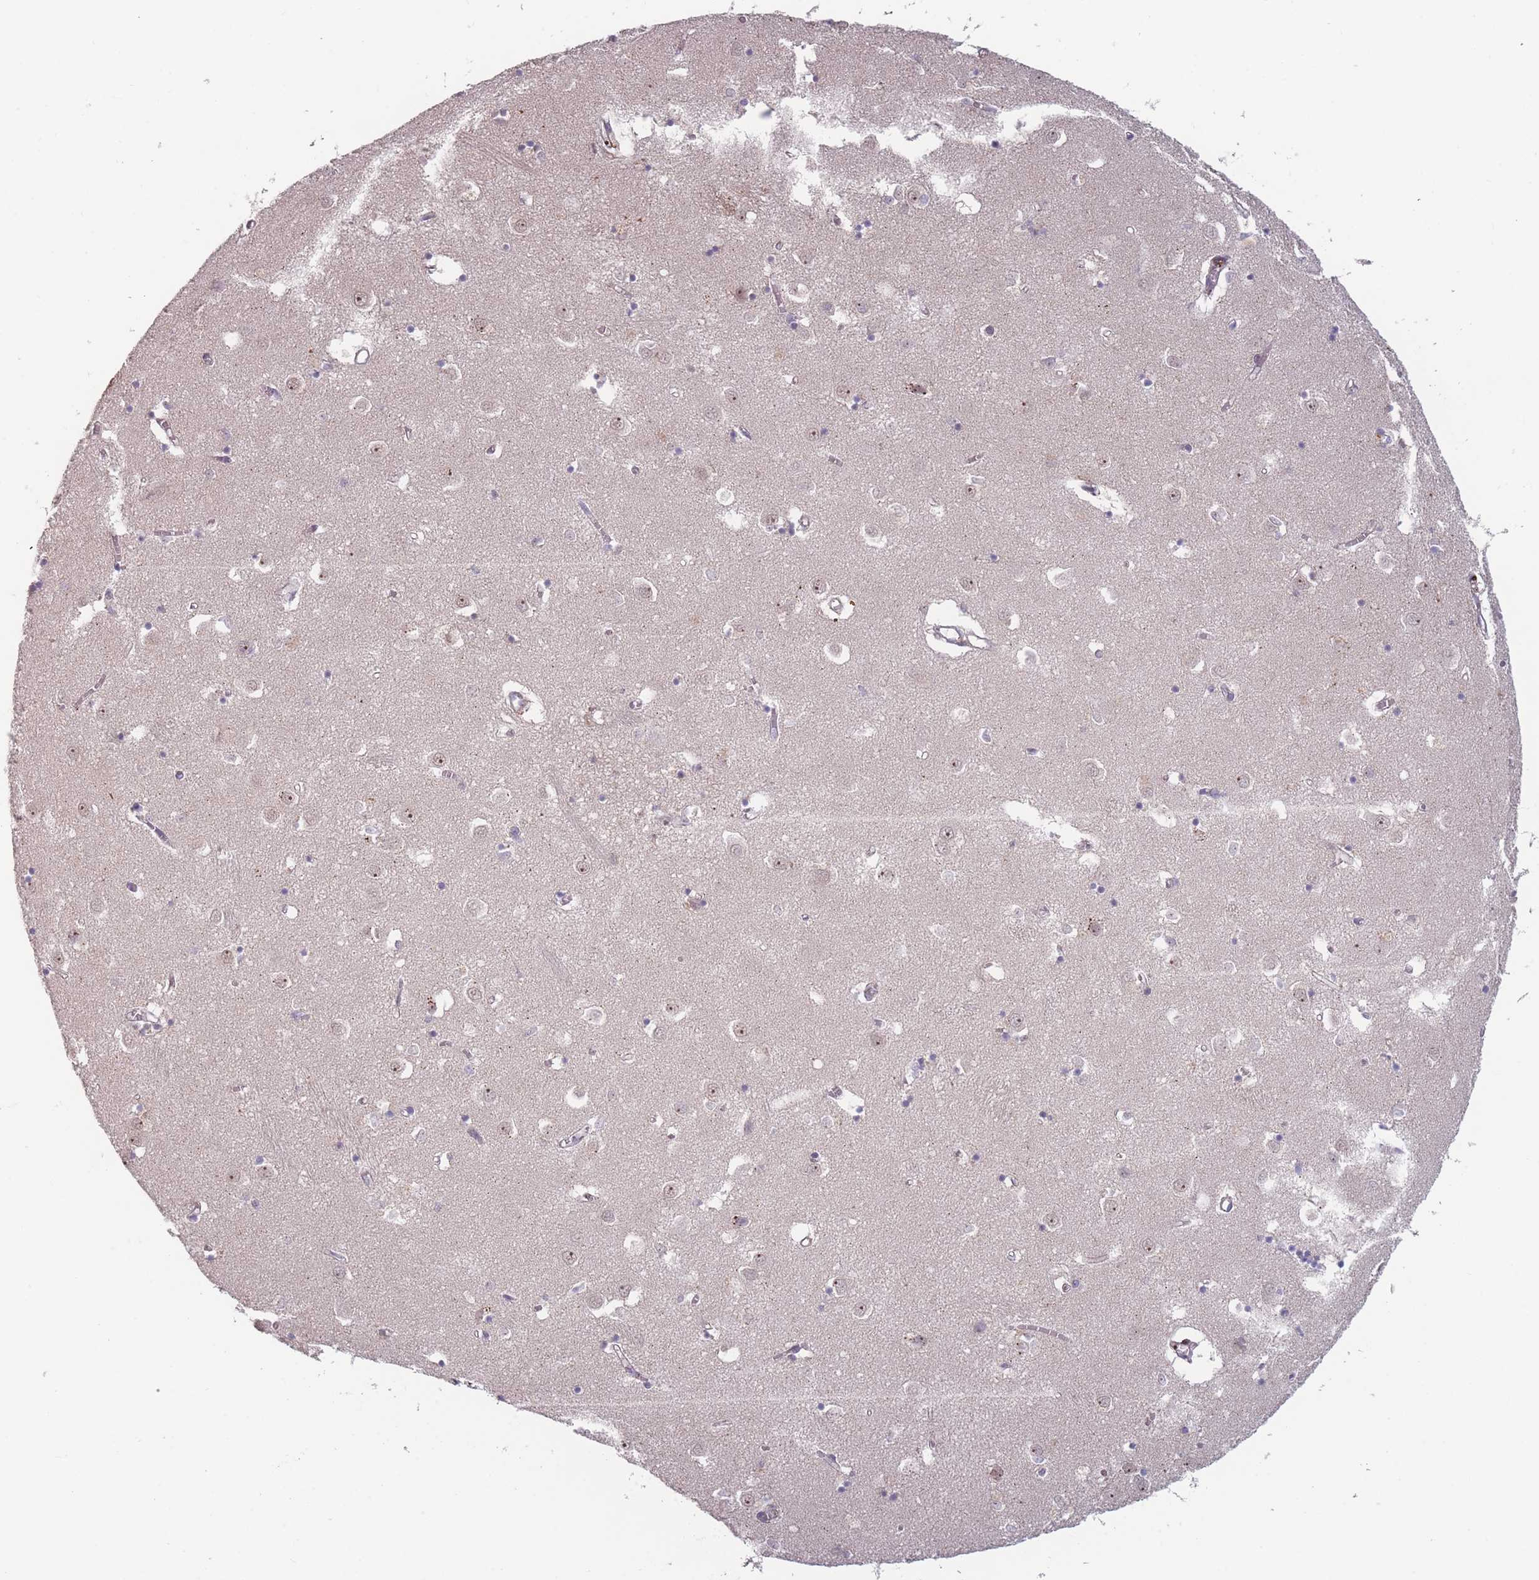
{"staining": {"intensity": "negative", "quantity": "none", "location": "none"}, "tissue": "caudate", "cell_type": "Glial cells", "image_type": "normal", "snomed": [{"axis": "morphology", "description": "Normal tissue, NOS"}, {"axis": "topography", "description": "Lateral ventricle wall"}], "caption": "Caudate was stained to show a protein in brown. There is no significant staining in glial cells.", "gene": "TMEM232", "patient": {"sex": "male", "age": 70}}